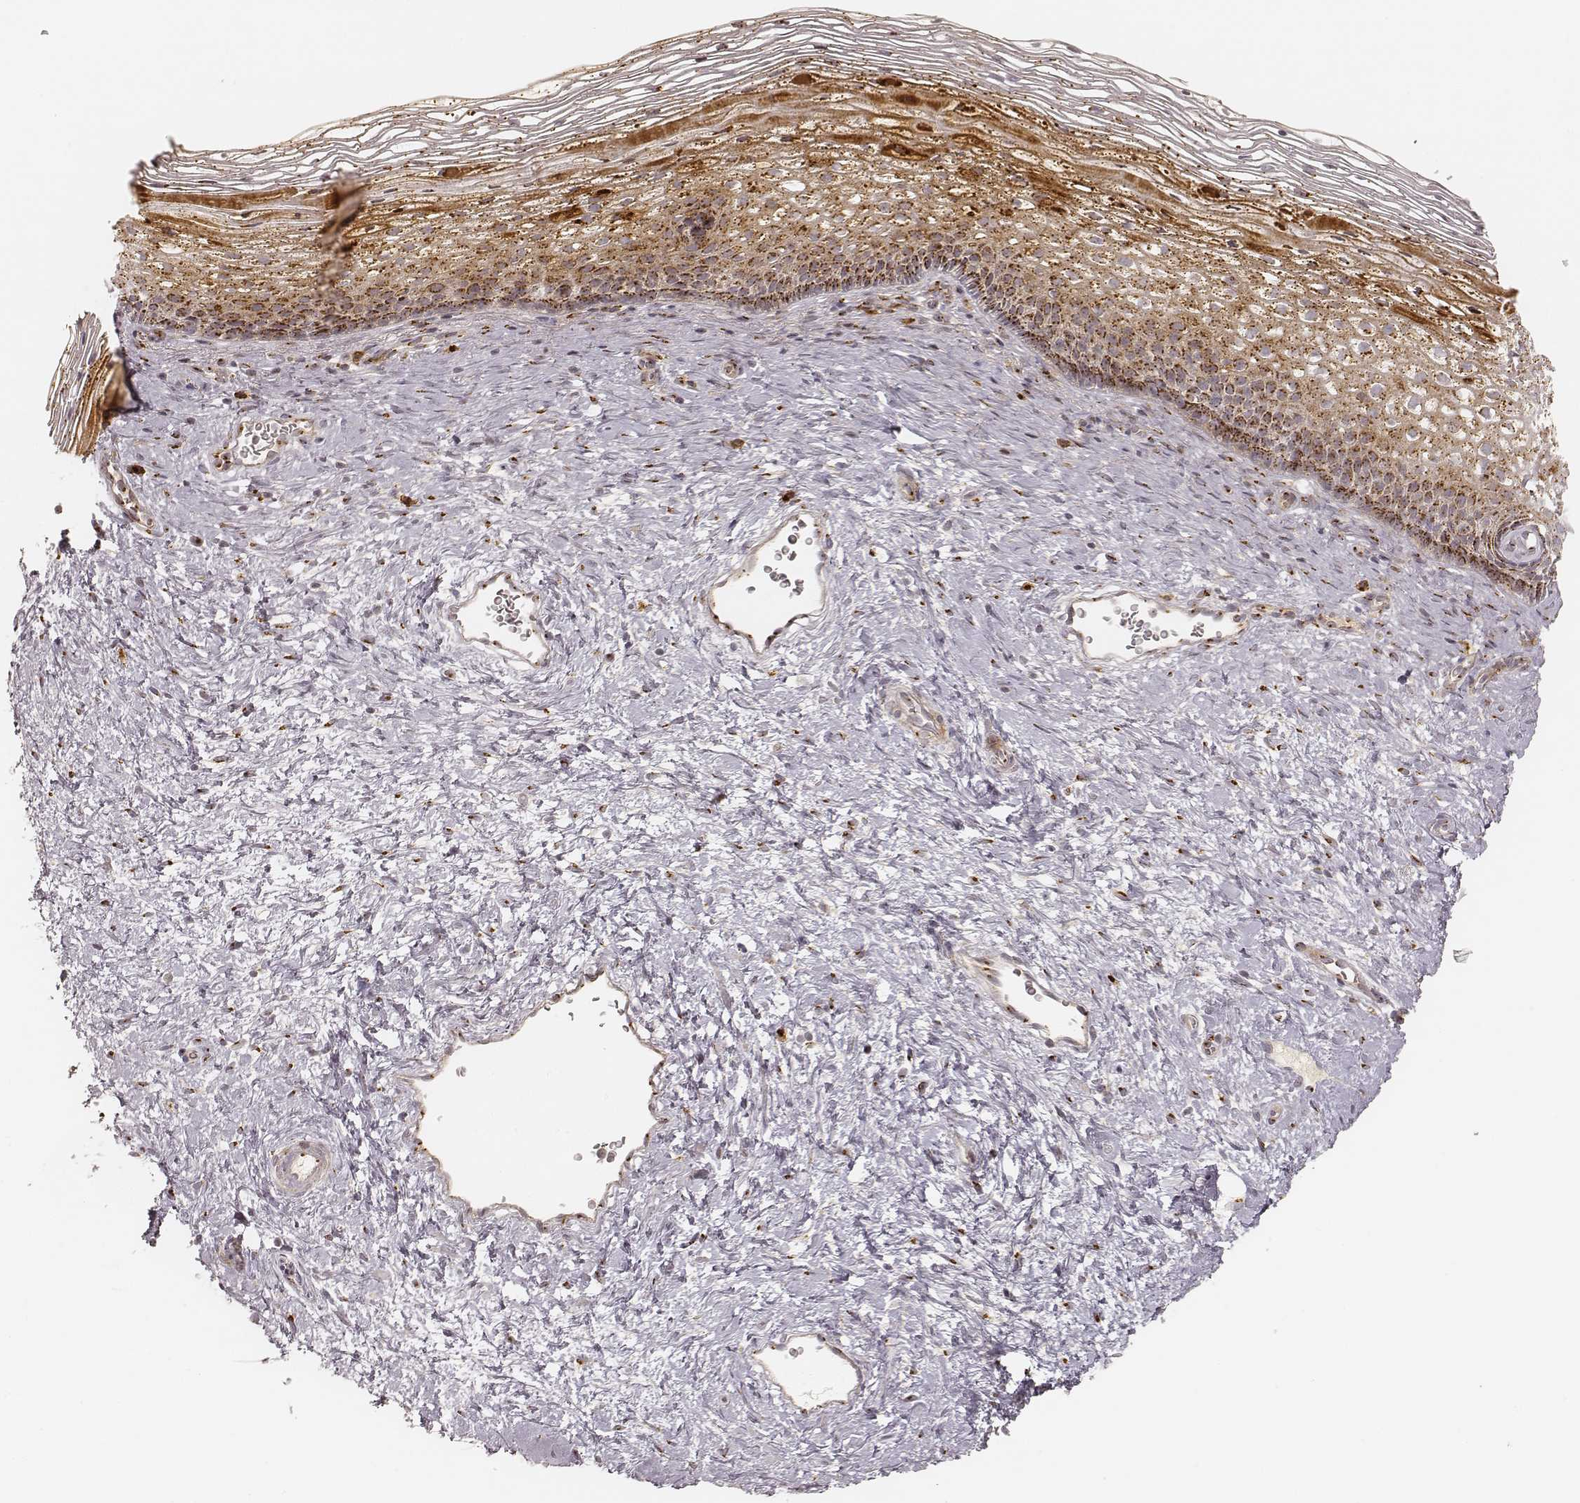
{"staining": {"intensity": "moderate", "quantity": "<25%", "location": "cytoplasmic/membranous"}, "tissue": "cervix", "cell_type": "Glandular cells", "image_type": "normal", "snomed": [{"axis": "morphology", "description": "Normal tissue, NOS"}, {"axis": "topography", "description": "Cervix"}], "caption": "Moderate cytoplasmic/membranous protein positivity is seen in about <25% of glandular cells in cervix. (Brightfield microscopy of DAB IHC at high magnification).", "gene": "GORASP2", "patient": {"sex": "female", "age": 34}}